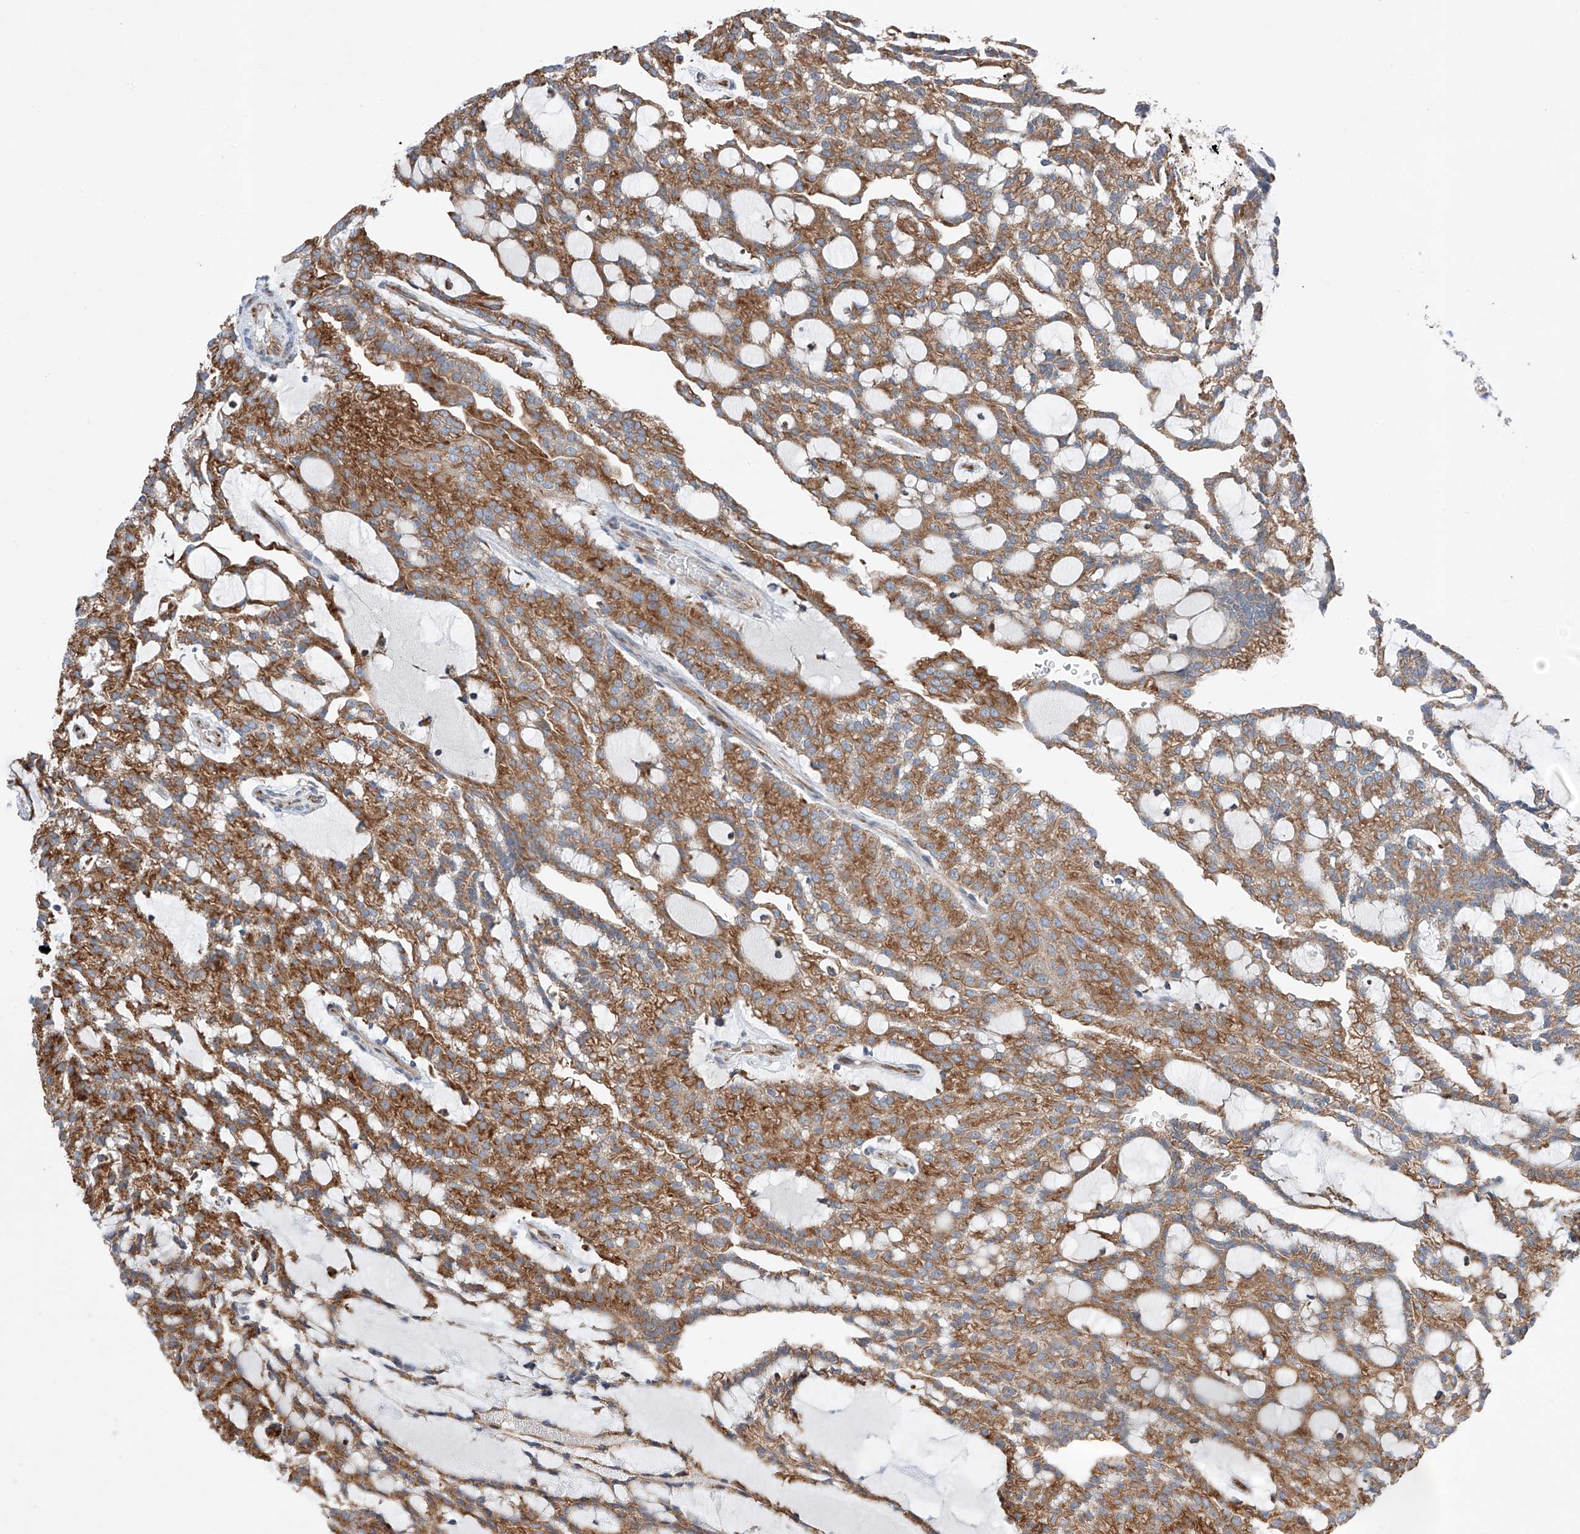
{"staining": {"intensity": "moderate", "quantity": ">75%", "location": "cytoplasmic/membranous"}, "tissue": "renal cancer", "cell_type": "Tumor cells", "image_type": "cancer", "snomed": [{"axis": "morphology", "description": "Adenocarcinoma, NOS"}, {"axis": "topography", "description": "Kidney"}], "caption": "Renal adenocarcinoma stained with immunohistochemistry (IHC) displays moderate cytoplasmic/membranous expression in about >75% of tumor cells.", "gene": "CRELD1", "patient": {"sex": "male", "age": 63}}